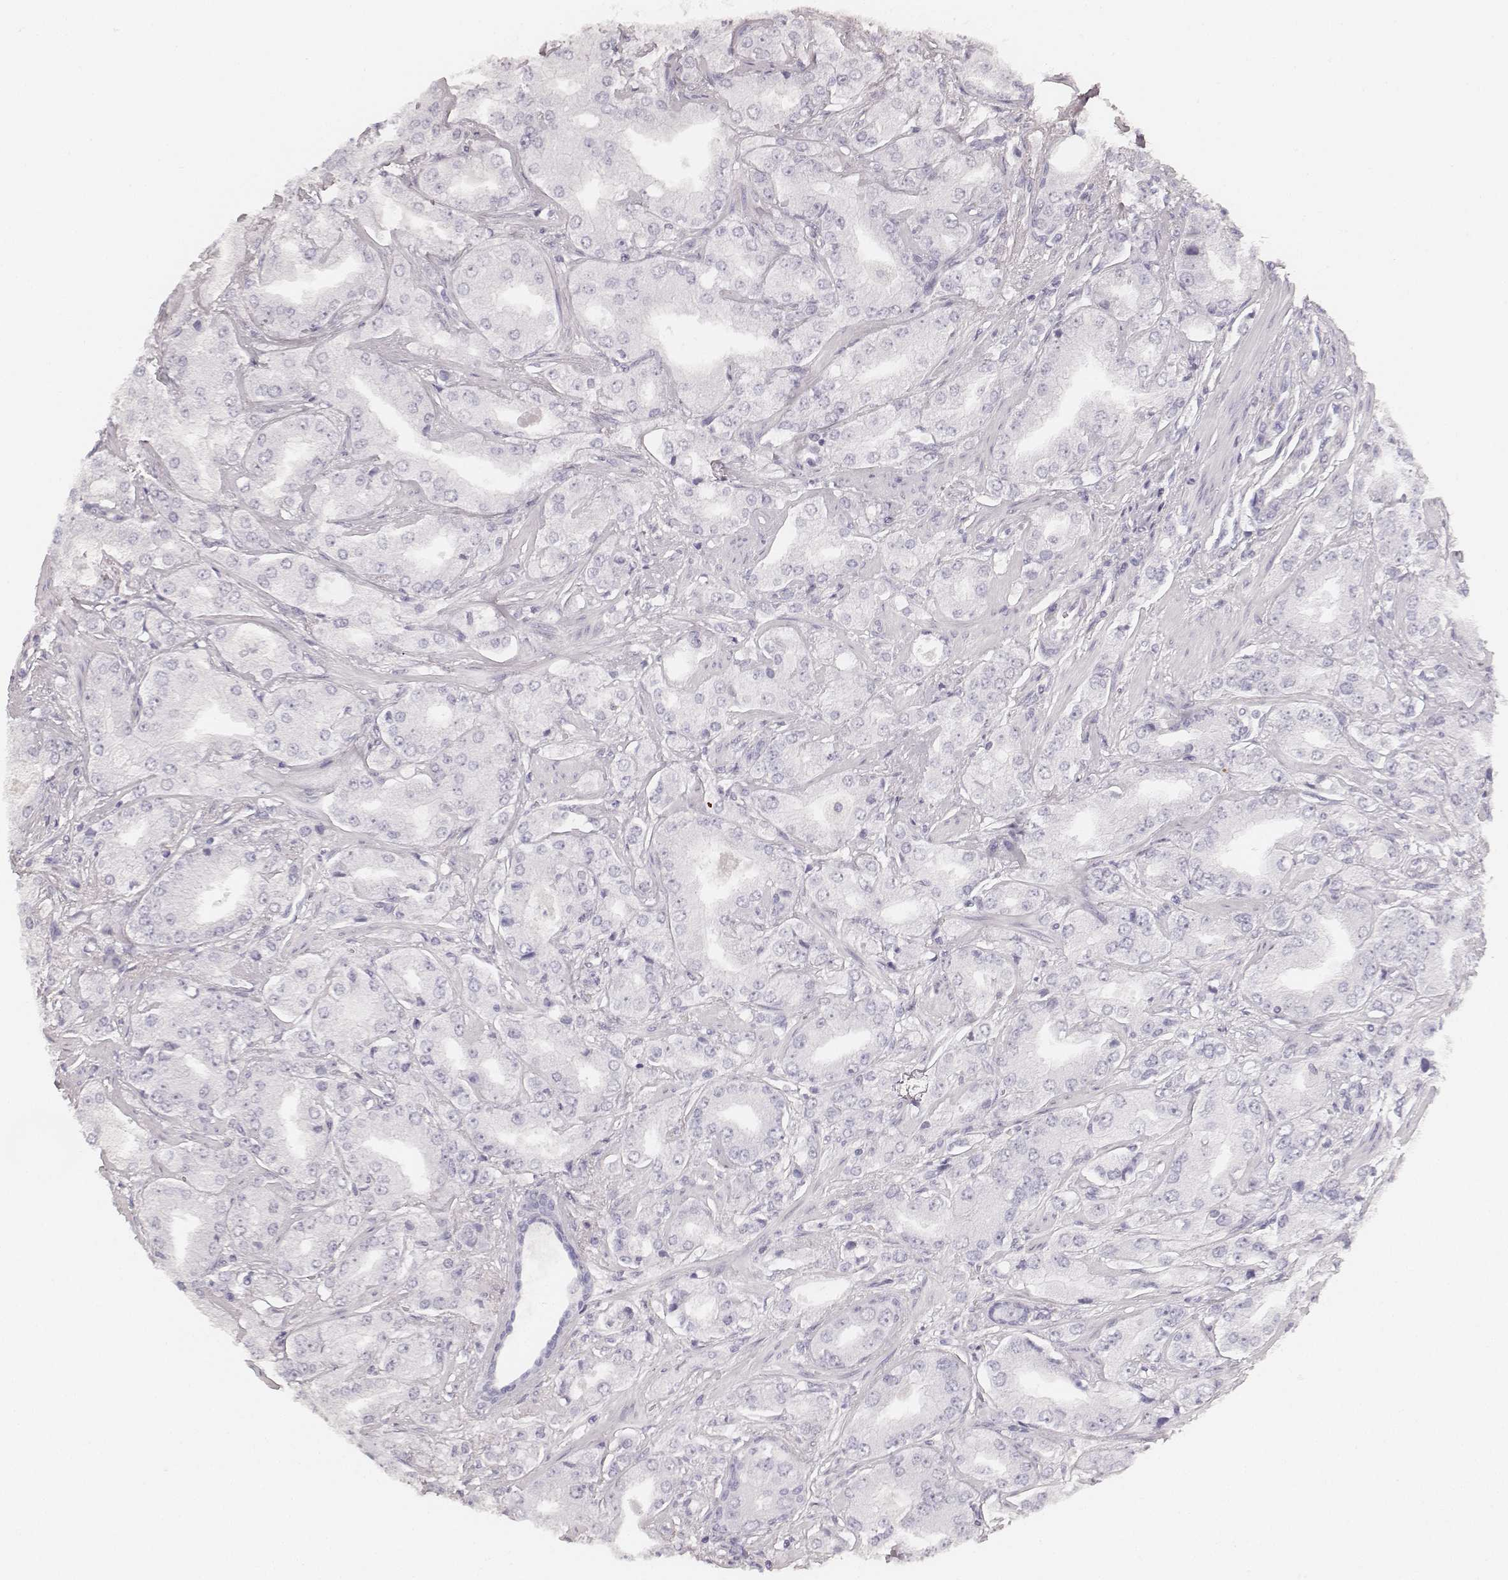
{"staining": {"intensity": "negative", "quantity": "none", "location": "none"}, "tissue": "prostate cancer", "cell_type": "Tumor cells", "image_type": "cancer", "snomed": [{"axis": "morphology", "description": "Adenocarcinoma, Low grade"}, {"axis": "topography", "description": "Prostate"}], "caption": "The micrograph exhibits no significant staining in tumor cells of prostate cancer (adenocarcinoma (low-grade)).", "gene": "HNF4G", "patient": {"sex": "male", "age": 60}}